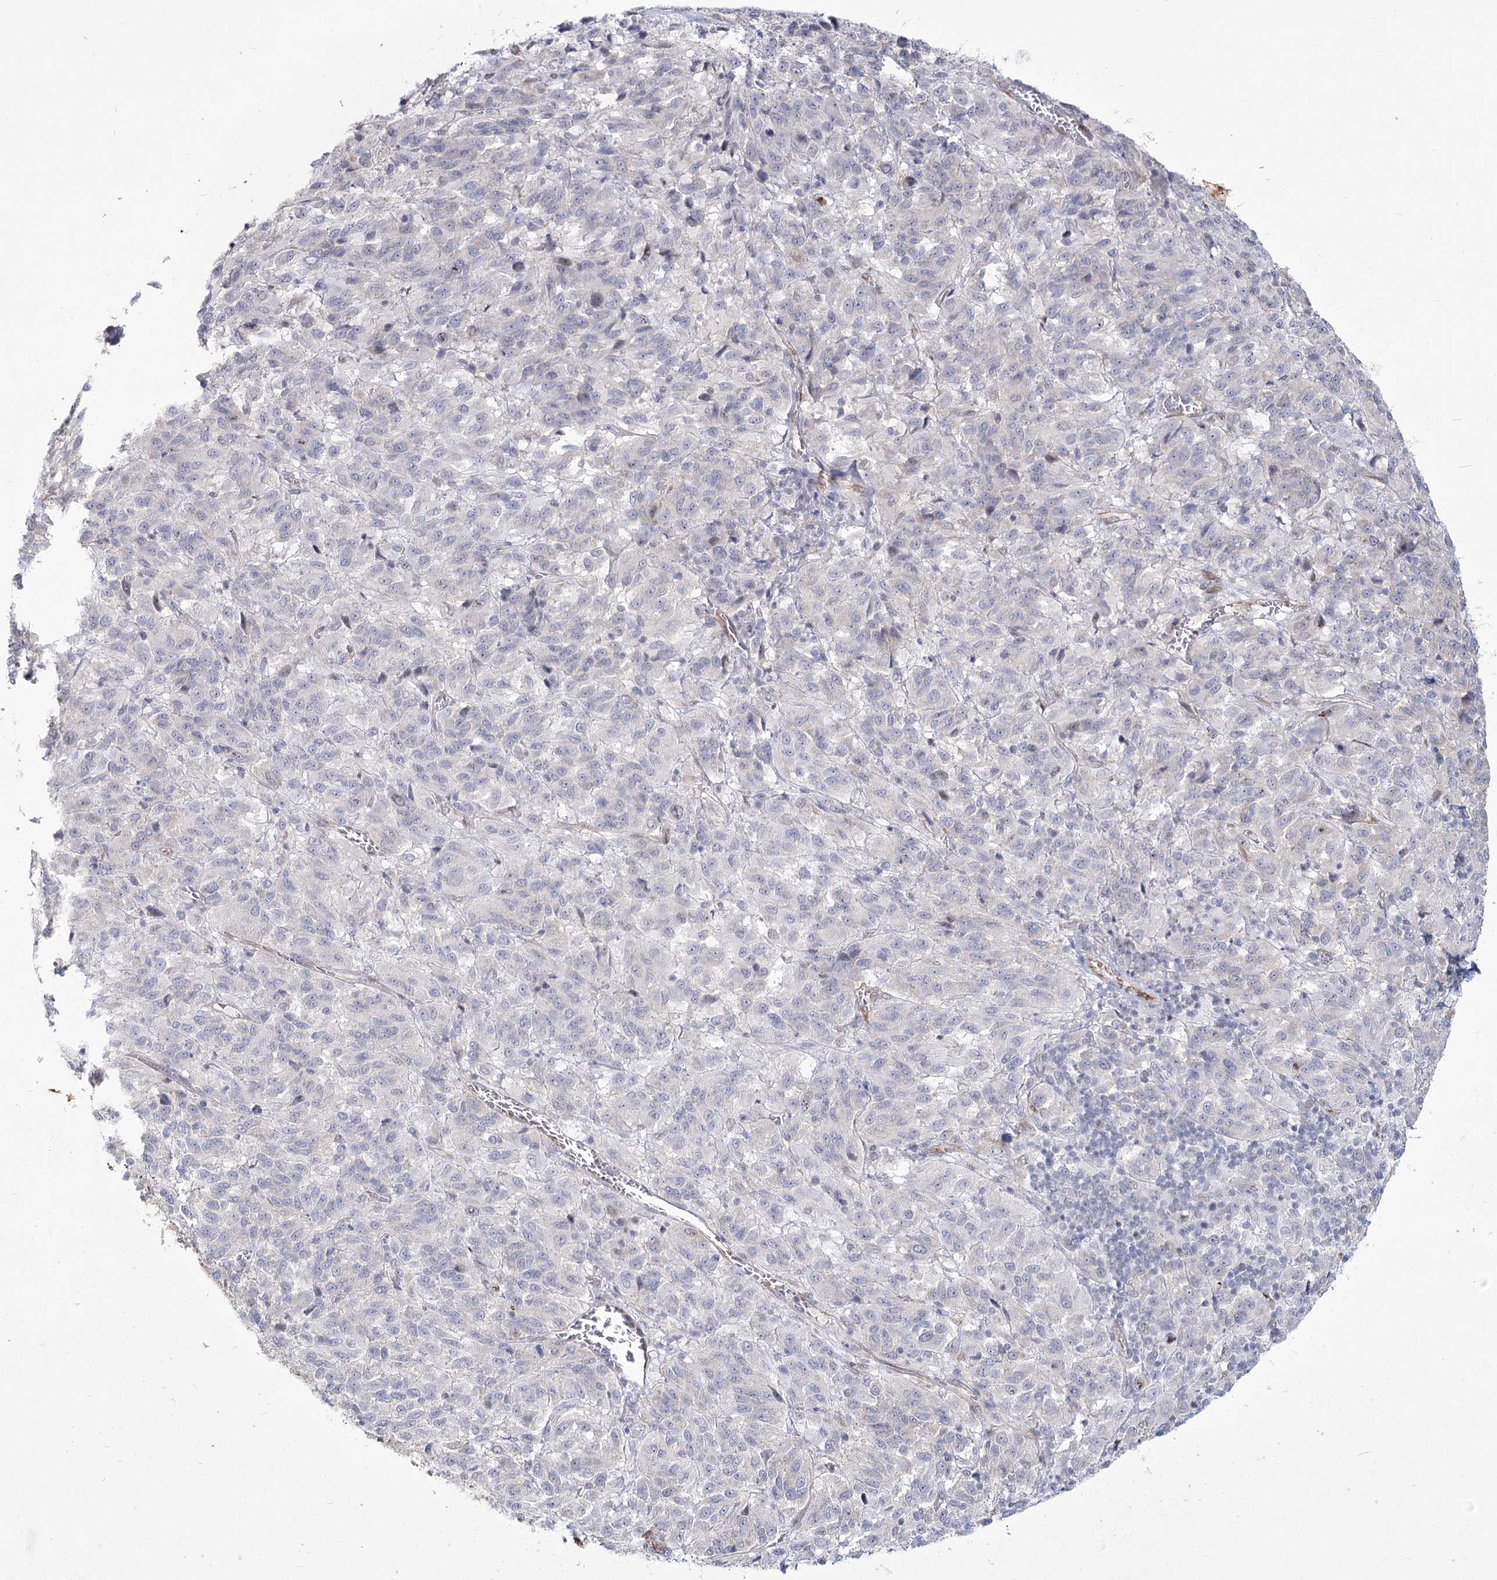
{"staining": {"intensity": "negative", "quantity": "none", "location": "none"}, "tissue": "melanoma", "cell_type": "Tumor cells", "image_type": "cancer", "snomed": [{"axis": "morphology", "description": "Malignant melanoma, Metastatic site"}, {"axis": "topography", "description": "Lung"}], "caption": "DAB (3,3'-diaminobenzidine) immunohistochemical staining of human malignant melanoma (metastatic site) displays no significant staining in tumor cells.", "gene": "YBX3", "patient": {"sex": "male", "age": 64}}